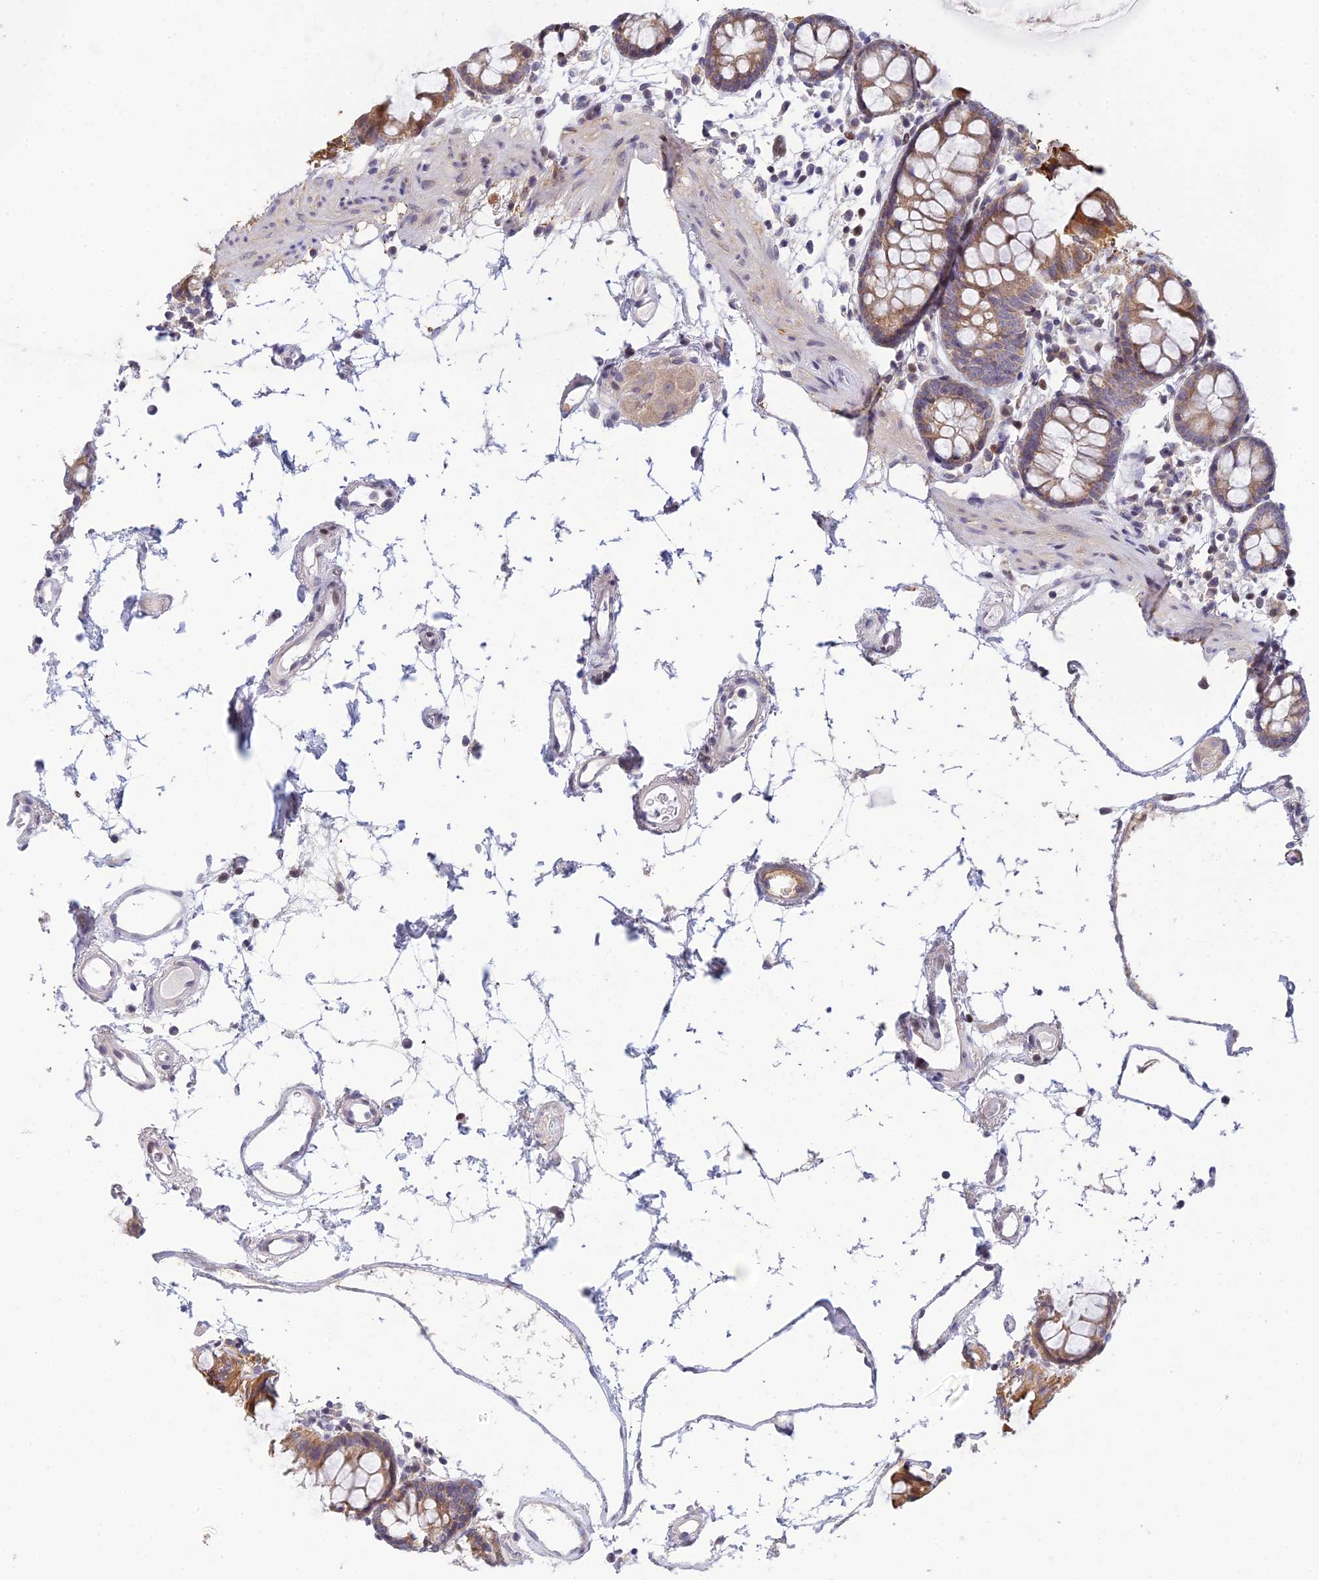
{"staining": {"intensity": "weak", "quantity": "25%-75%", "location": "cytoplasmic/membranous"}, "tissue": "colon", "cell_type": "Endothelial cells", "image_type": "normal", "snomed": [{"axis": "morphology", "description": "Normal tissue, NOS"}, {"axis": "topography", "description": "Colon"}], "caption": "This is a photomicrograph of immunohistochemistry staining of benign colon, which shows weak staining in the cytoplasmic/membranous of endothelial cells.", "gene": "ELOA2", "patient": {"sex": "female", "age": 84}}